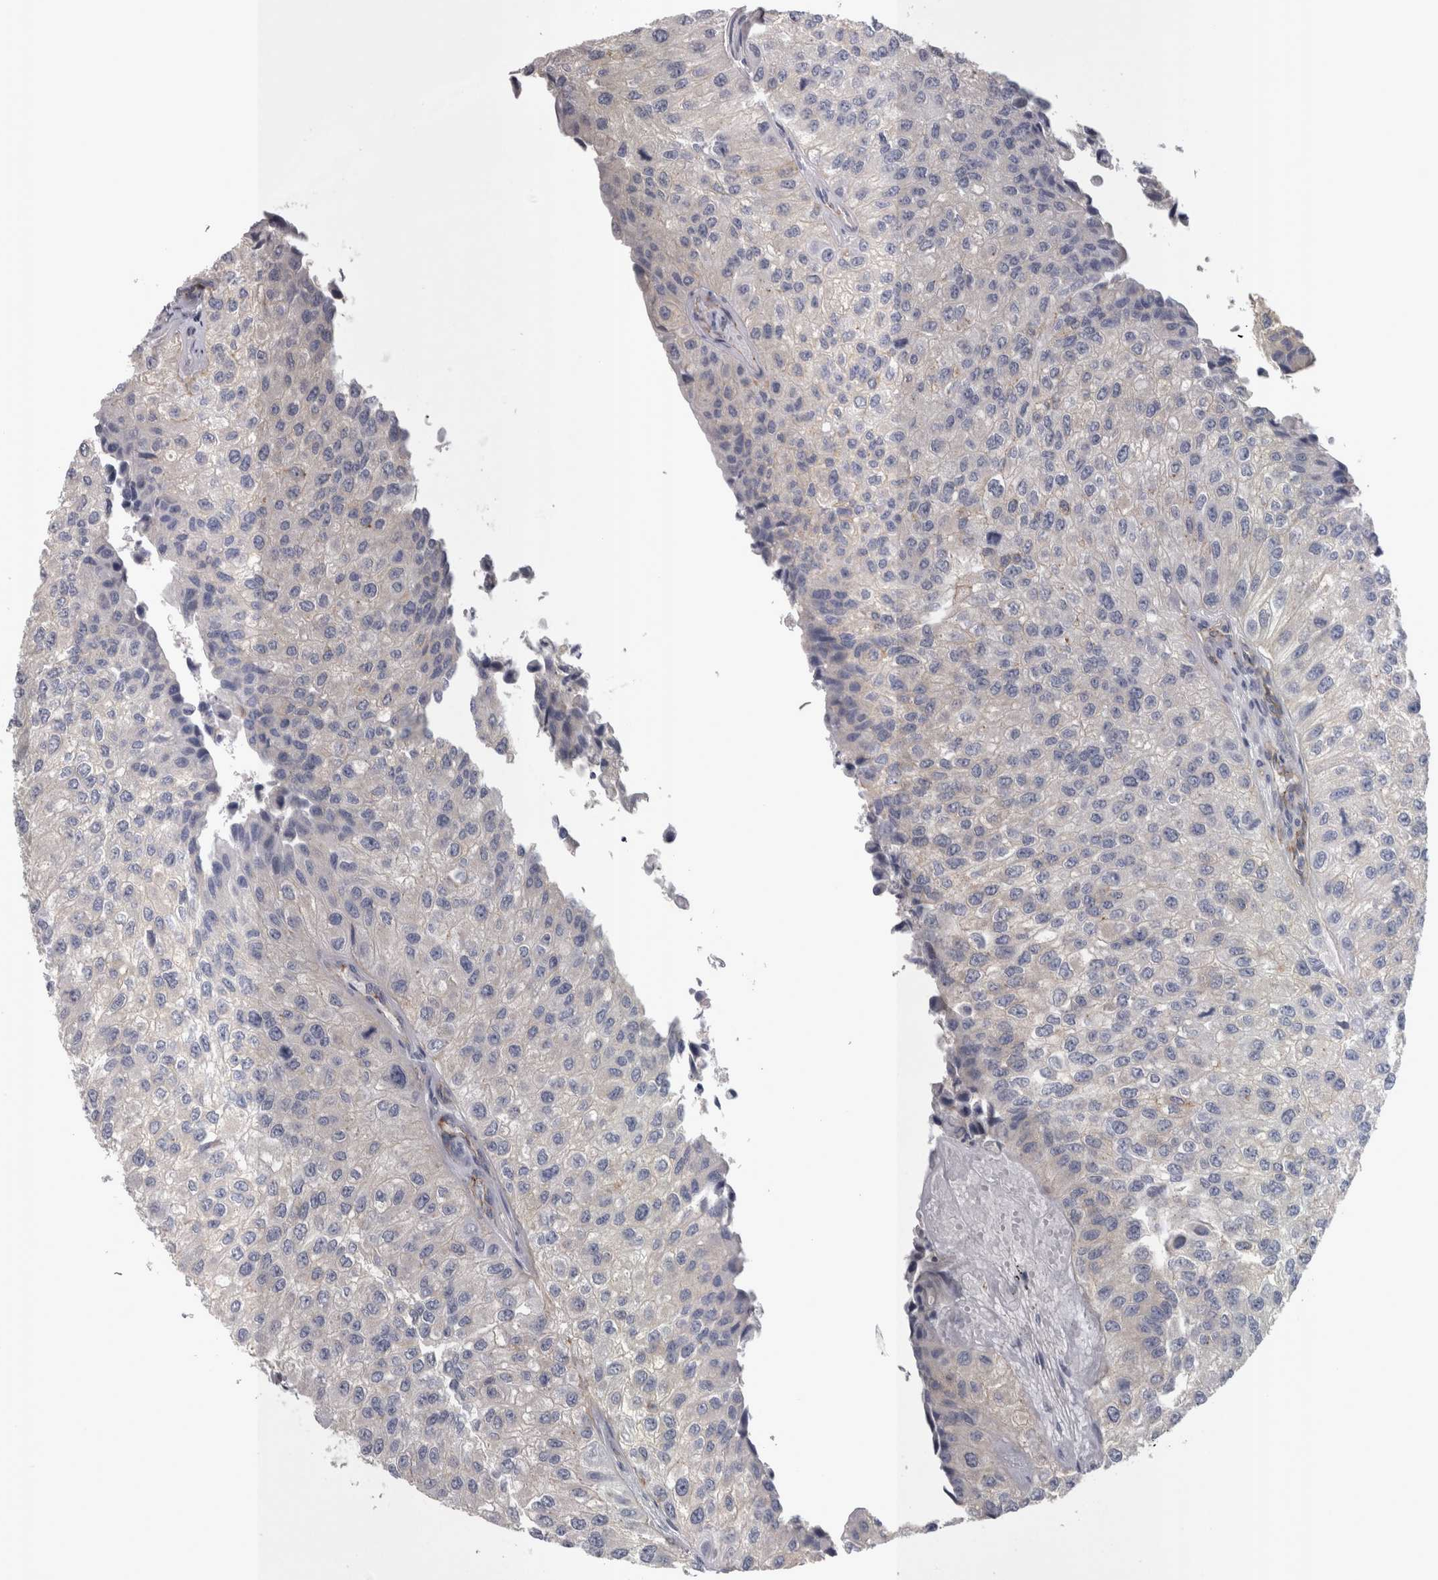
{"staining": {"intensity": "negative", "quantity": "none", "location": "none"}, "tissue": "urothelial cancer", "cell_type": "Tumor cells", "image_type": "cancer", "snomed": [{"axis": "morphology", "description": "Urothelial carcinoma, High grade"}, {"axis": "topography", "description": "Kidney"}, {"axis": "topography", "description": "Urinary bladder"}], "caption": "A histopathology image of urothelial cancer stained for a protein demonstrates no brown staining in tumor cells.", "gene": "LYZL6", "patient": {"sex": "male", "age": 77}}